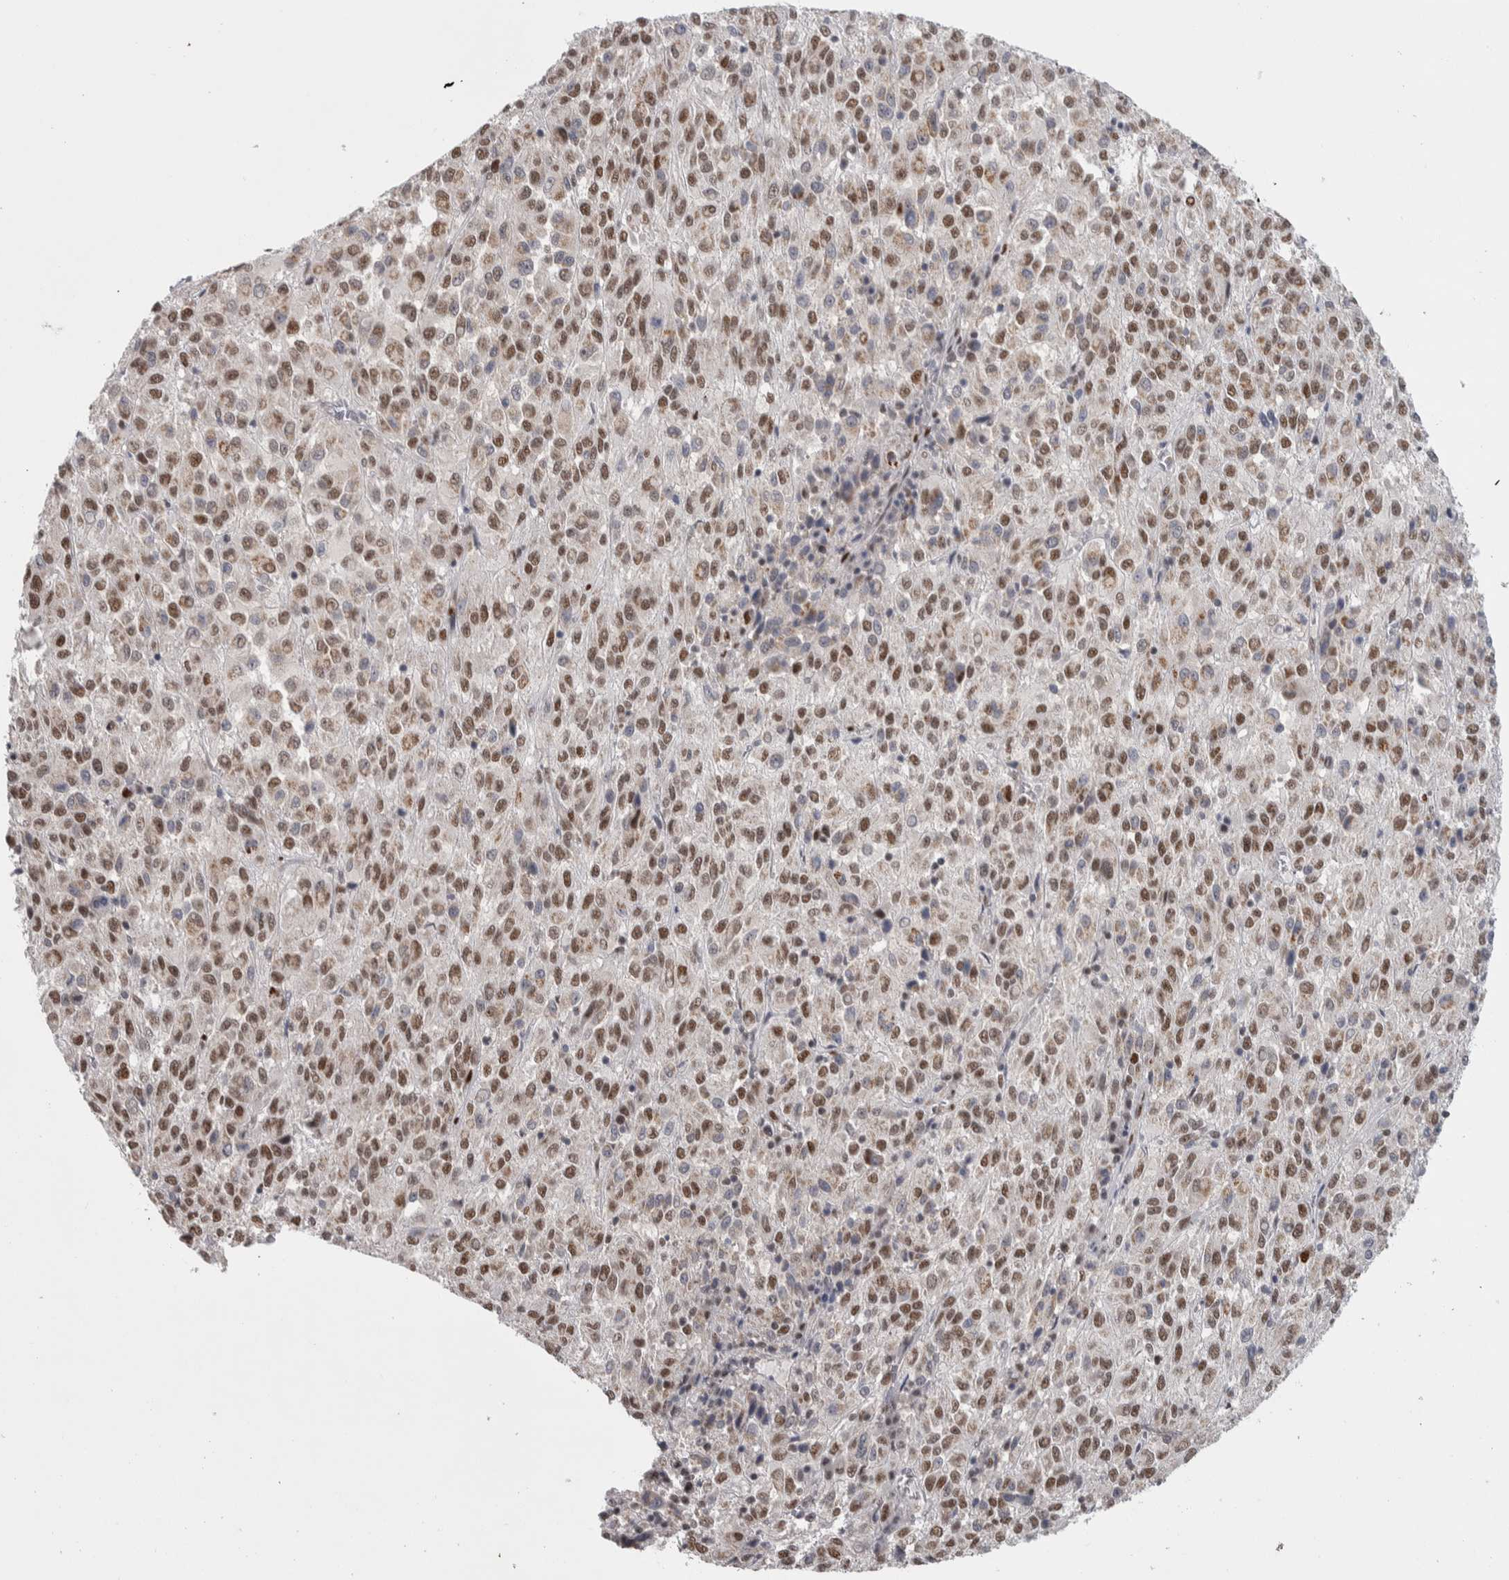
{"staining": {"intensity": "moderate", "quantity": "25%-75%", "location": "nuclear"}, "tissue": "melanoma", "cell_type": "Tumor cells", "image_type": "cancer", "snomed": [{"axis": "morphology", "description": "Malignant melanoma, Metastatic site"}, {"axis": "topography", "description": "Lung"}], "caption": "Protein staining of malignant melanoma (metastatic site) tissue demonstrates moderate nuclear staining in about 25%-75% of tumor cells.", "gene": "HEXIM2", "patient": {"sex": "male", "age": 64}}